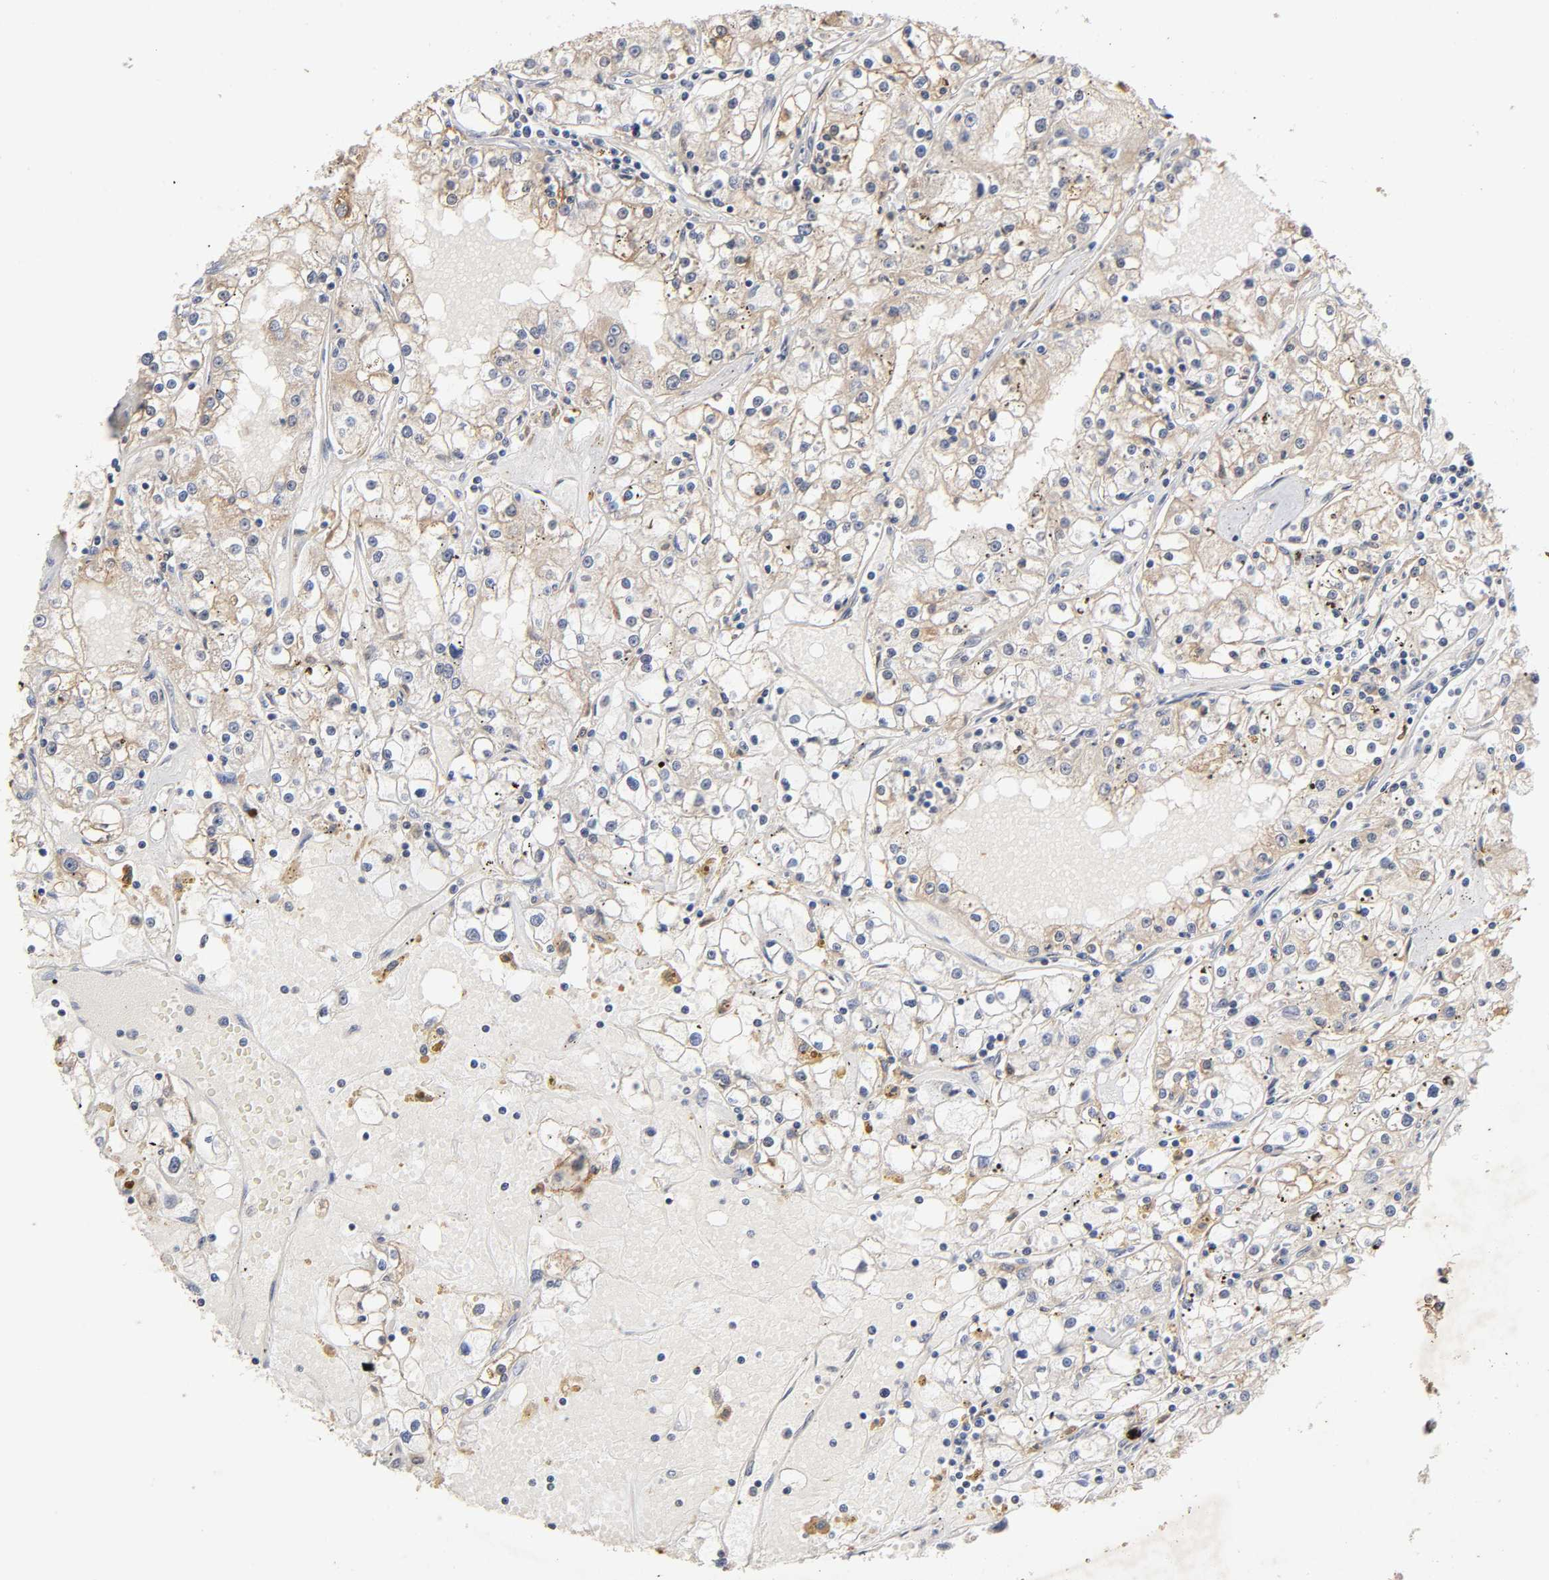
{"staining": {"intensity": "weak", "quantity": "25%-75%", "location": "cytoplasmic/membranous"}, "tissue": "renal cancer", "cell_type": "Tumor cells", "image_type": "cancer", "snomed": [{"axis": "morphology", "description": "Adenocarcinoma, NOS"}, {"axis": "topography", "description": "Kidney"}], "caption": "Protein expression analysis of human renal cancer reveals weak cytoplasmic/membranous staining in about 25%-75% of tumor cells. The protein is stained brown, and the nuclei are stained in blue (DAB (3,3'-diaminobenzidine) IHC with brightfield microscopy, high magnification).", "gene": "CXADR", "patient": {"sex": "male", "age": 56}}